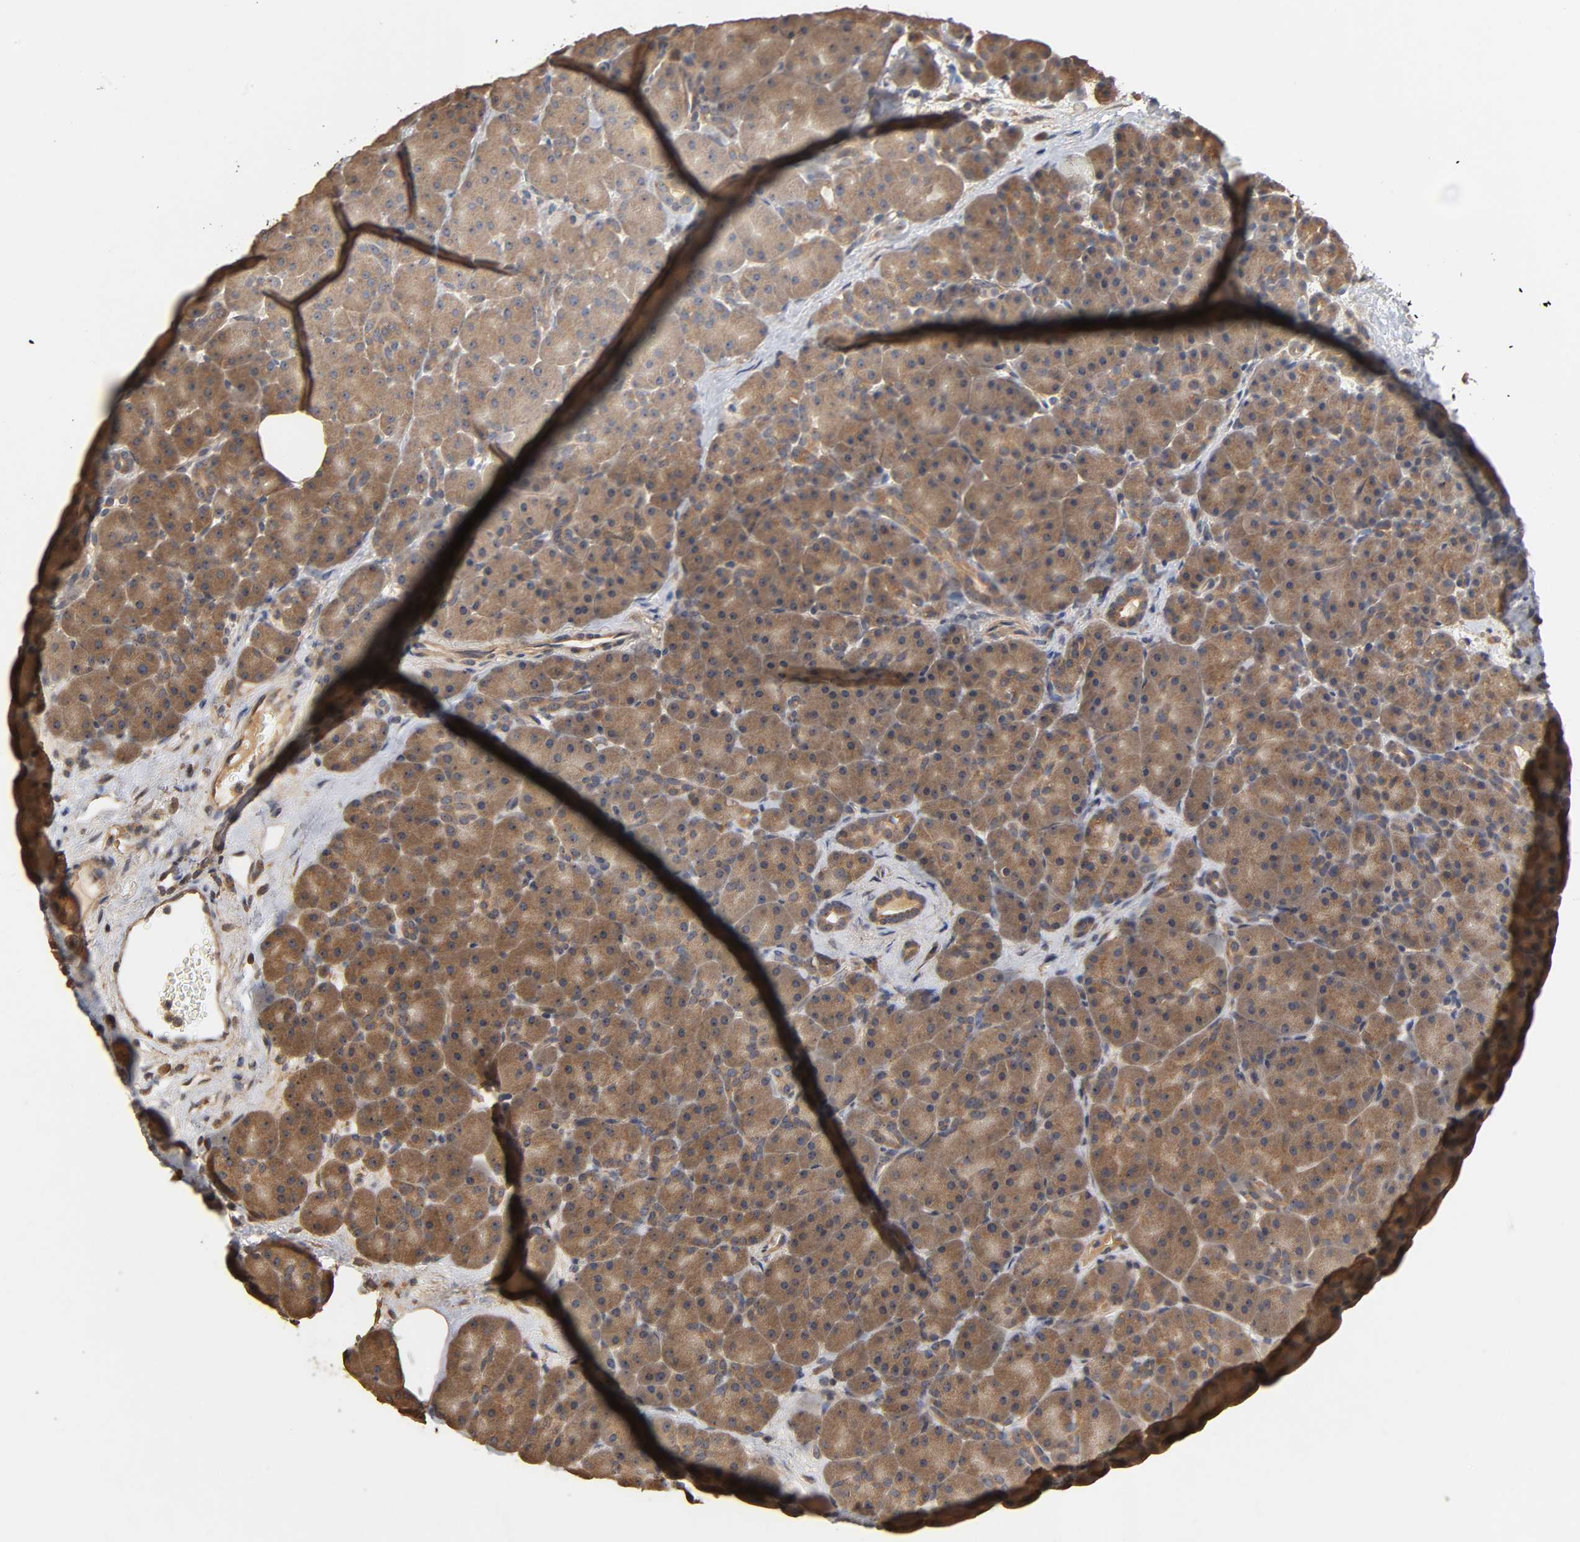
{"staining": {"intensity": "moderate", "quantity": ">75%", "location": "cytoplasmic/membranous"}, "tissue": "pancreas", "cell_type": "Exocrine glandular cells", "image_type": "normal", "snomed": [{"axis": "morphology", "description": "Normal tissue, NOS"}, {"axis": "topography", "description": "Pancreas"}], "caption": "High-power microscopy captured an IHC photomicrograph of benign pancreas, revealing moderate cytoplasmic/membranous positivity in approximately >75% of exocrine glandular cells.", "gene": "ARHGEF7", "patient": {"sex": "male", "age": 66}}